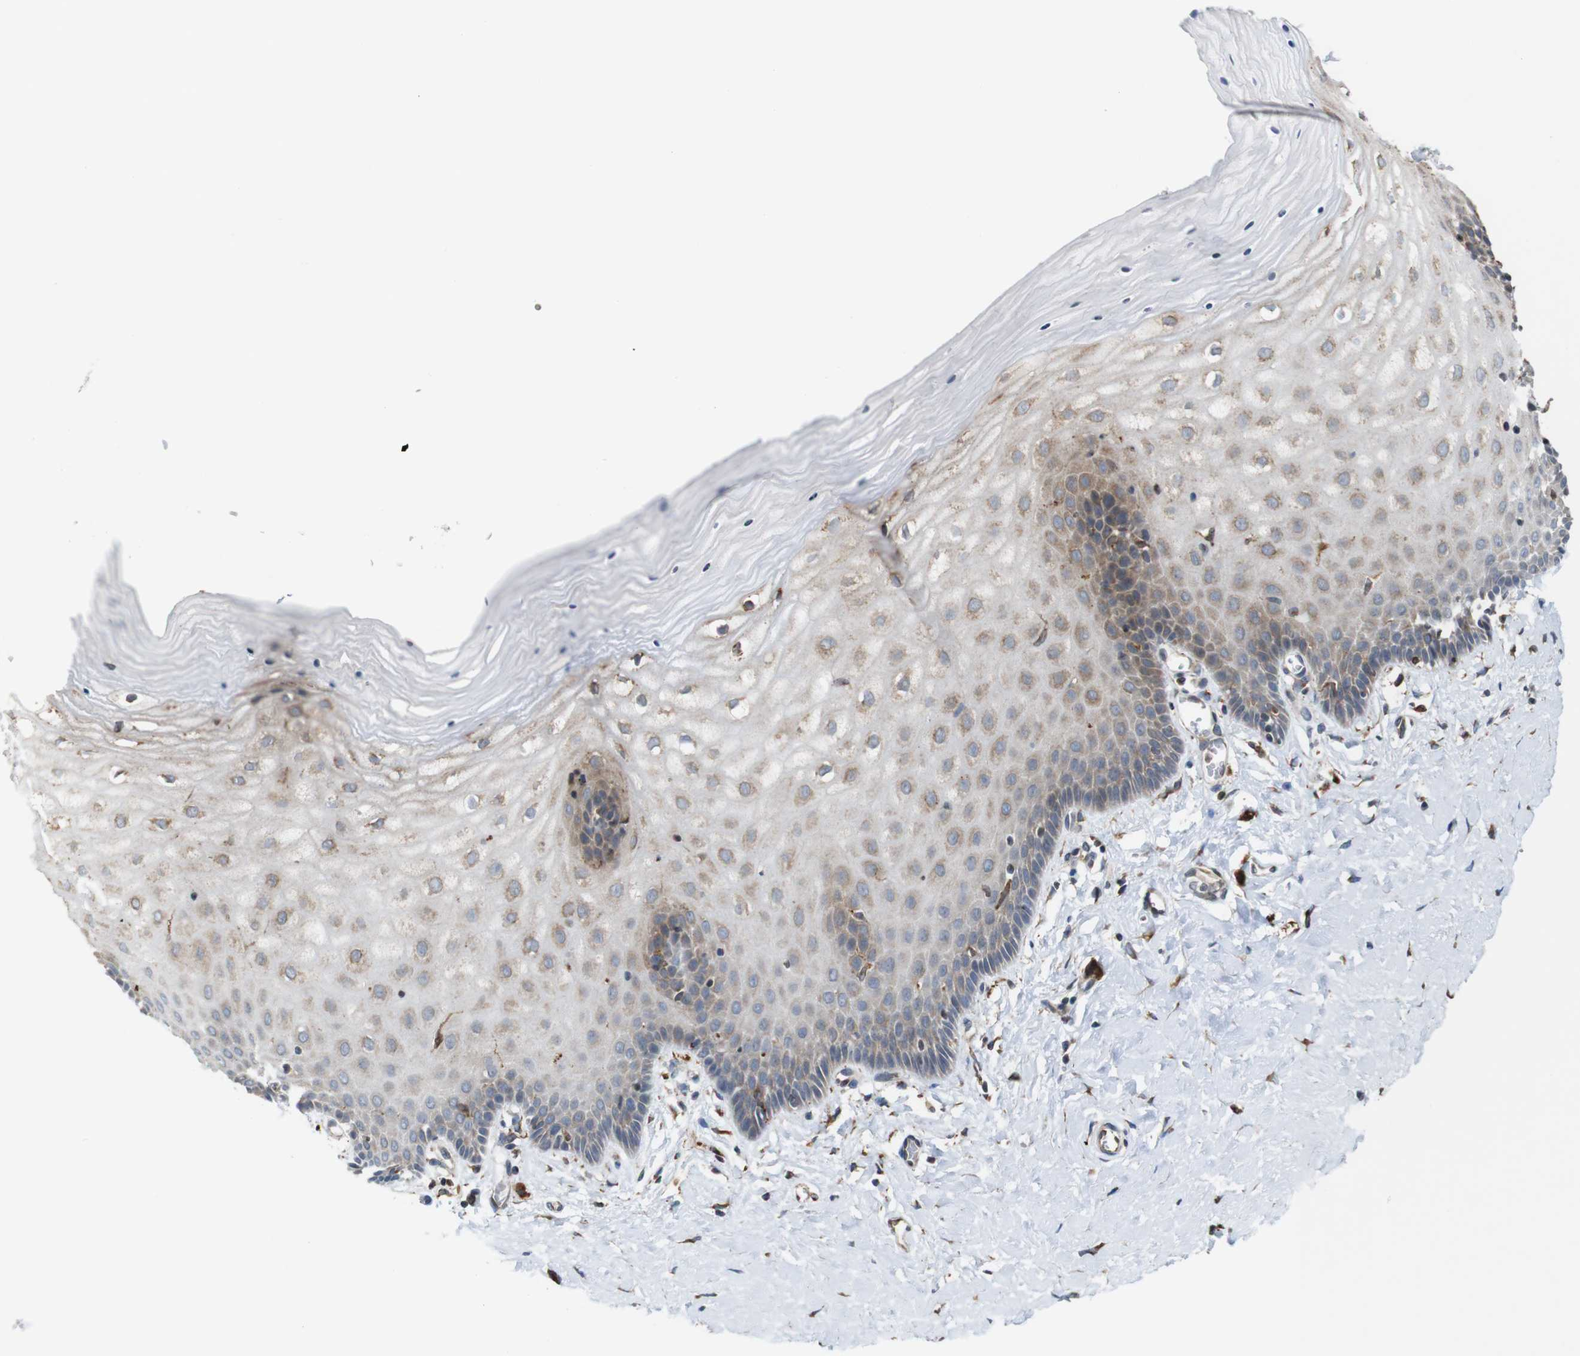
{"staining": {"intensity": "moderate", "quantity": ">75%", "location": "cytoplasmic/membranous"}, "tissue": "cervix", "cell_type": "Glandular cells", "image_type": "normal", "snomed": [{"axis": "morphology", "description": "Normal tissue, NOS"}, {"axis": "topography", "description": "Cervix"}], "caption": "Immunohistochemical staining of unremarkable cervix demonstrates medium levels of moderate cytoplasmic/membranous positivity in about >75% of glandular cells. The staining was performed using DAB (3,3'-diaminobenzidine), with brown indicating positive protein expression. Nuclei are stained blue with hematoxylin.", "gene": "UGGT1", "patient": {"sex": "female", "age": 55}}